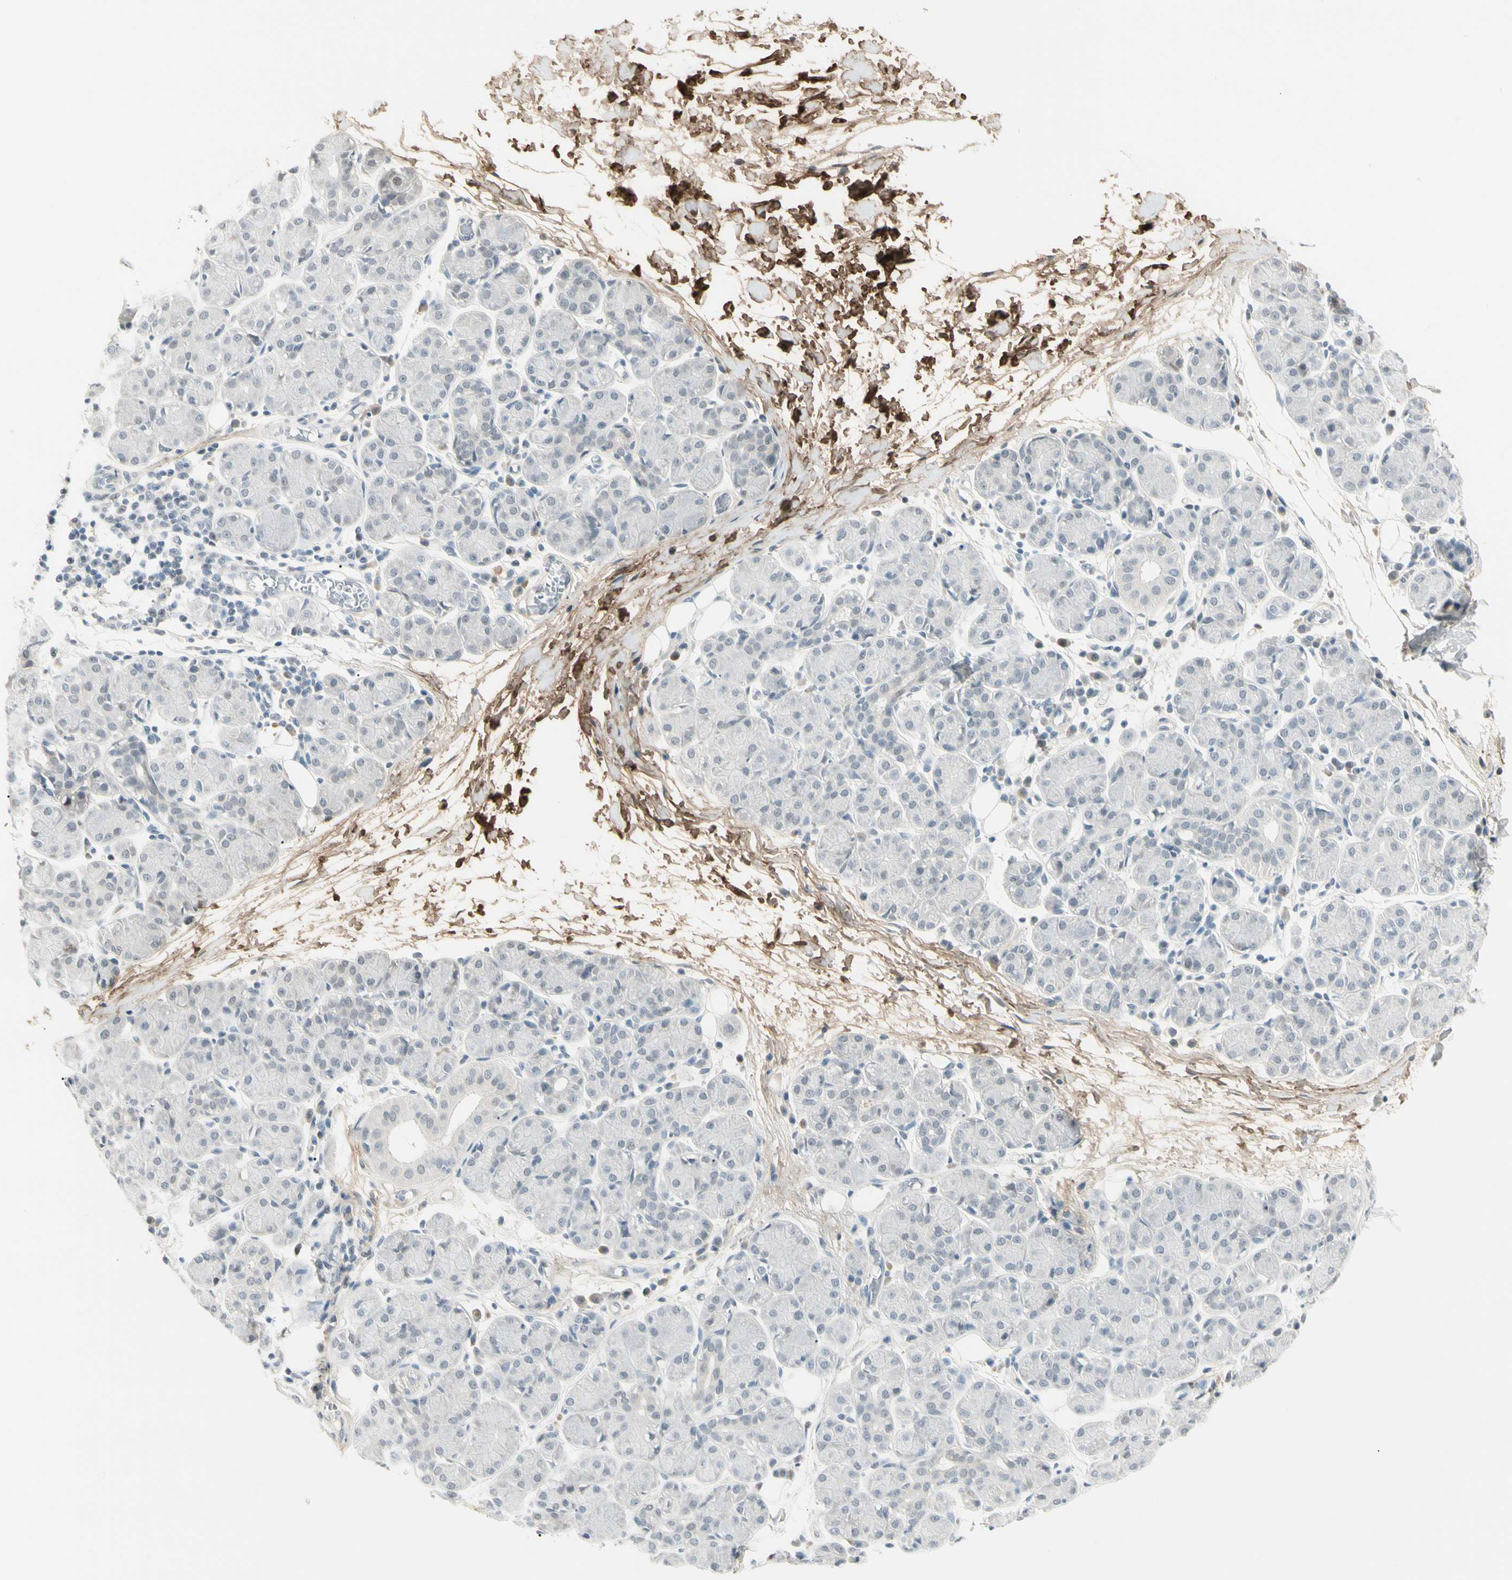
{"staining": {"intensity": "weak", "quantity": "<25%", "location": "nuclear"}, "tissue": "salivary gland", "cell_type": "Glandular cells", "image_type": "normal", "snomed": [{"axis": "morphology", "description": "Normal tissue, NOS"}, {"axis": "morphology", "description": "Inflammation, NOS"}, {"axis": "topography", "description": "Lymph node"}, {"axis": "topography", "description": "Salivary gland"}], "caption": "This is a histopathology image of immunohistochemistry staining of unremarkable salivary gland, which shows no positivity in glandular cells. (Immunohistochemistry, brightfield microscopy, high magnification).", "gene": "ASPN", "patient": {"sex": "male", "age": 3}}